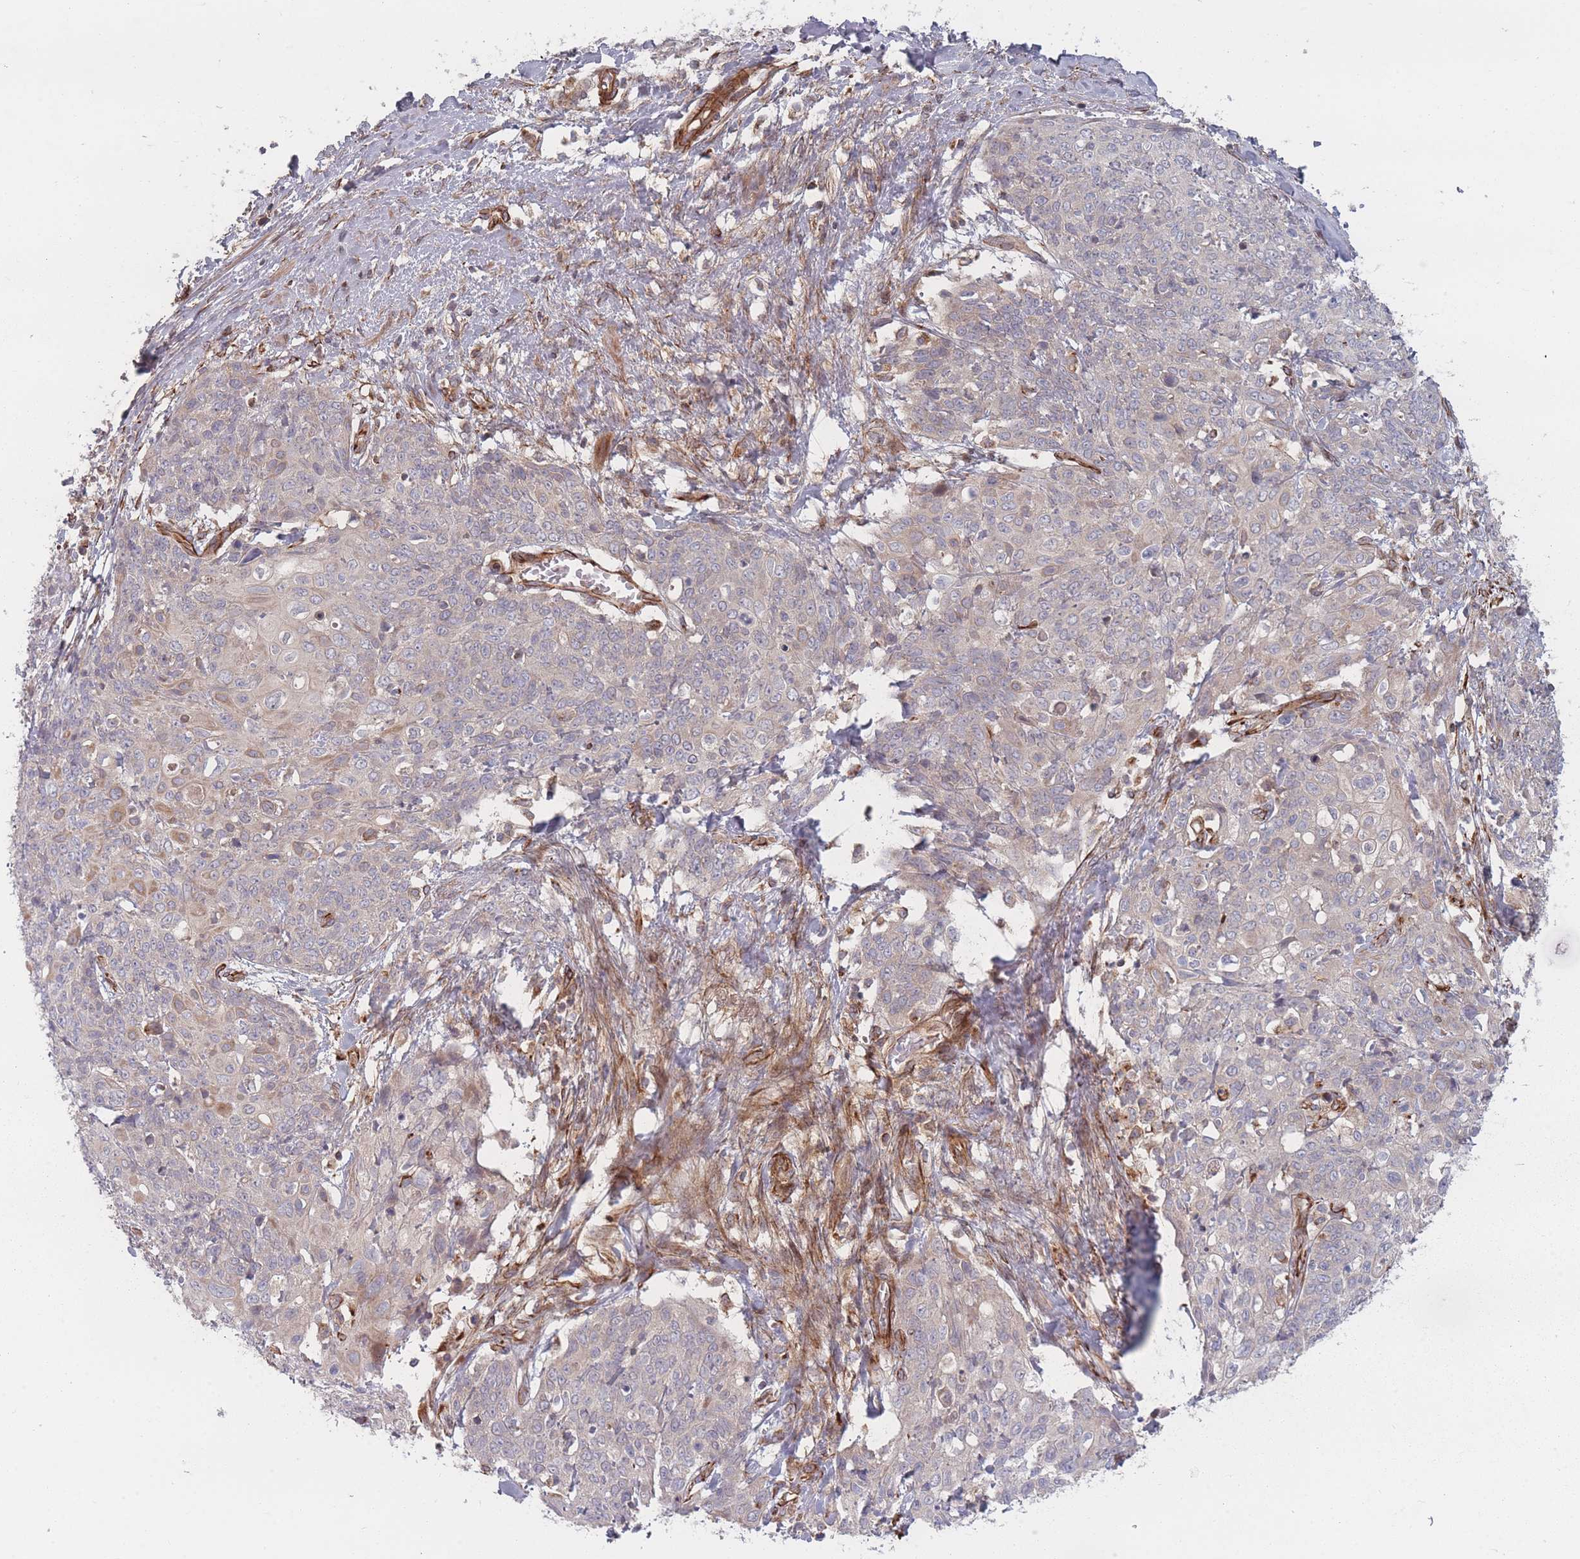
{"staining": {"intensity": "negative", "quantity": "none", "location": "none"}, "tissue": "skin cancer", "cell_type": "Tumor cells", "image_type": "cancer", "snomed": [{"axis": "morphology", "description": "Squamous cell carcinoma, NOS"}, {"axis": "topography", "description": "Skin"}, {"axis": "topography", "description": "Vulva"}], "caption": "Tumor cells are negative for brown protein staining in skin cancer.", "gene": "EEF1AKMT2", "patient": {"sex": "female", "age": 85}}